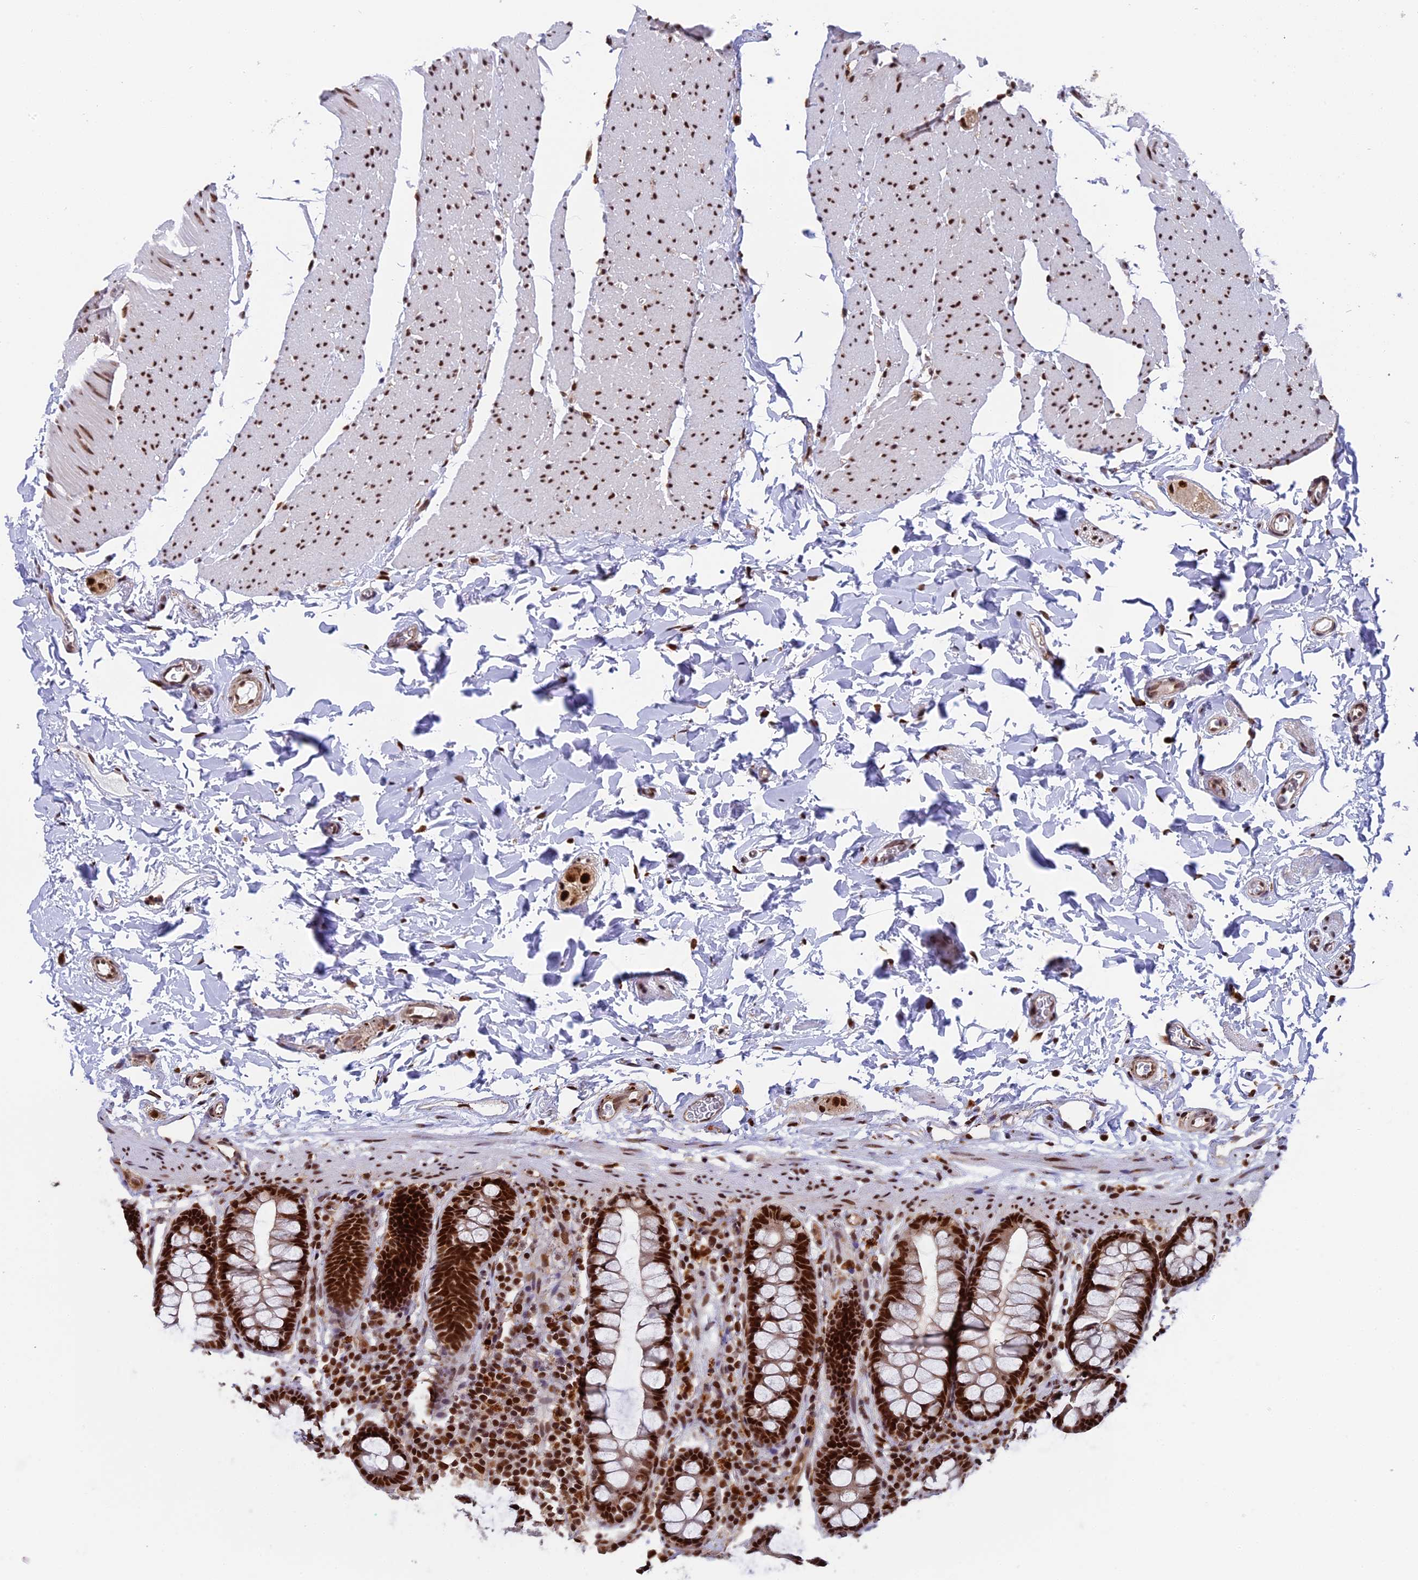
{"staining": {"intensity": "moderate", "quantity": ">75%", "location": "cytoplasmic/membranous,nuclear"}, "tissue": "colon", "cell_type": "Endothelial cells", "image_type": "normal", "snomed": [{"axis": "morphology", "description": "Normal tissue, NOS"}, {"axis": "topography", "description": "Colon"}], "caption": "Human colon stained with a brown dye reveals moderate cytoplasmic/membranous,nuclear positive staining in about >75% of endothelial cells.", "gene": "RAMACL", "patient": {"sex": "female", "age": 80}}